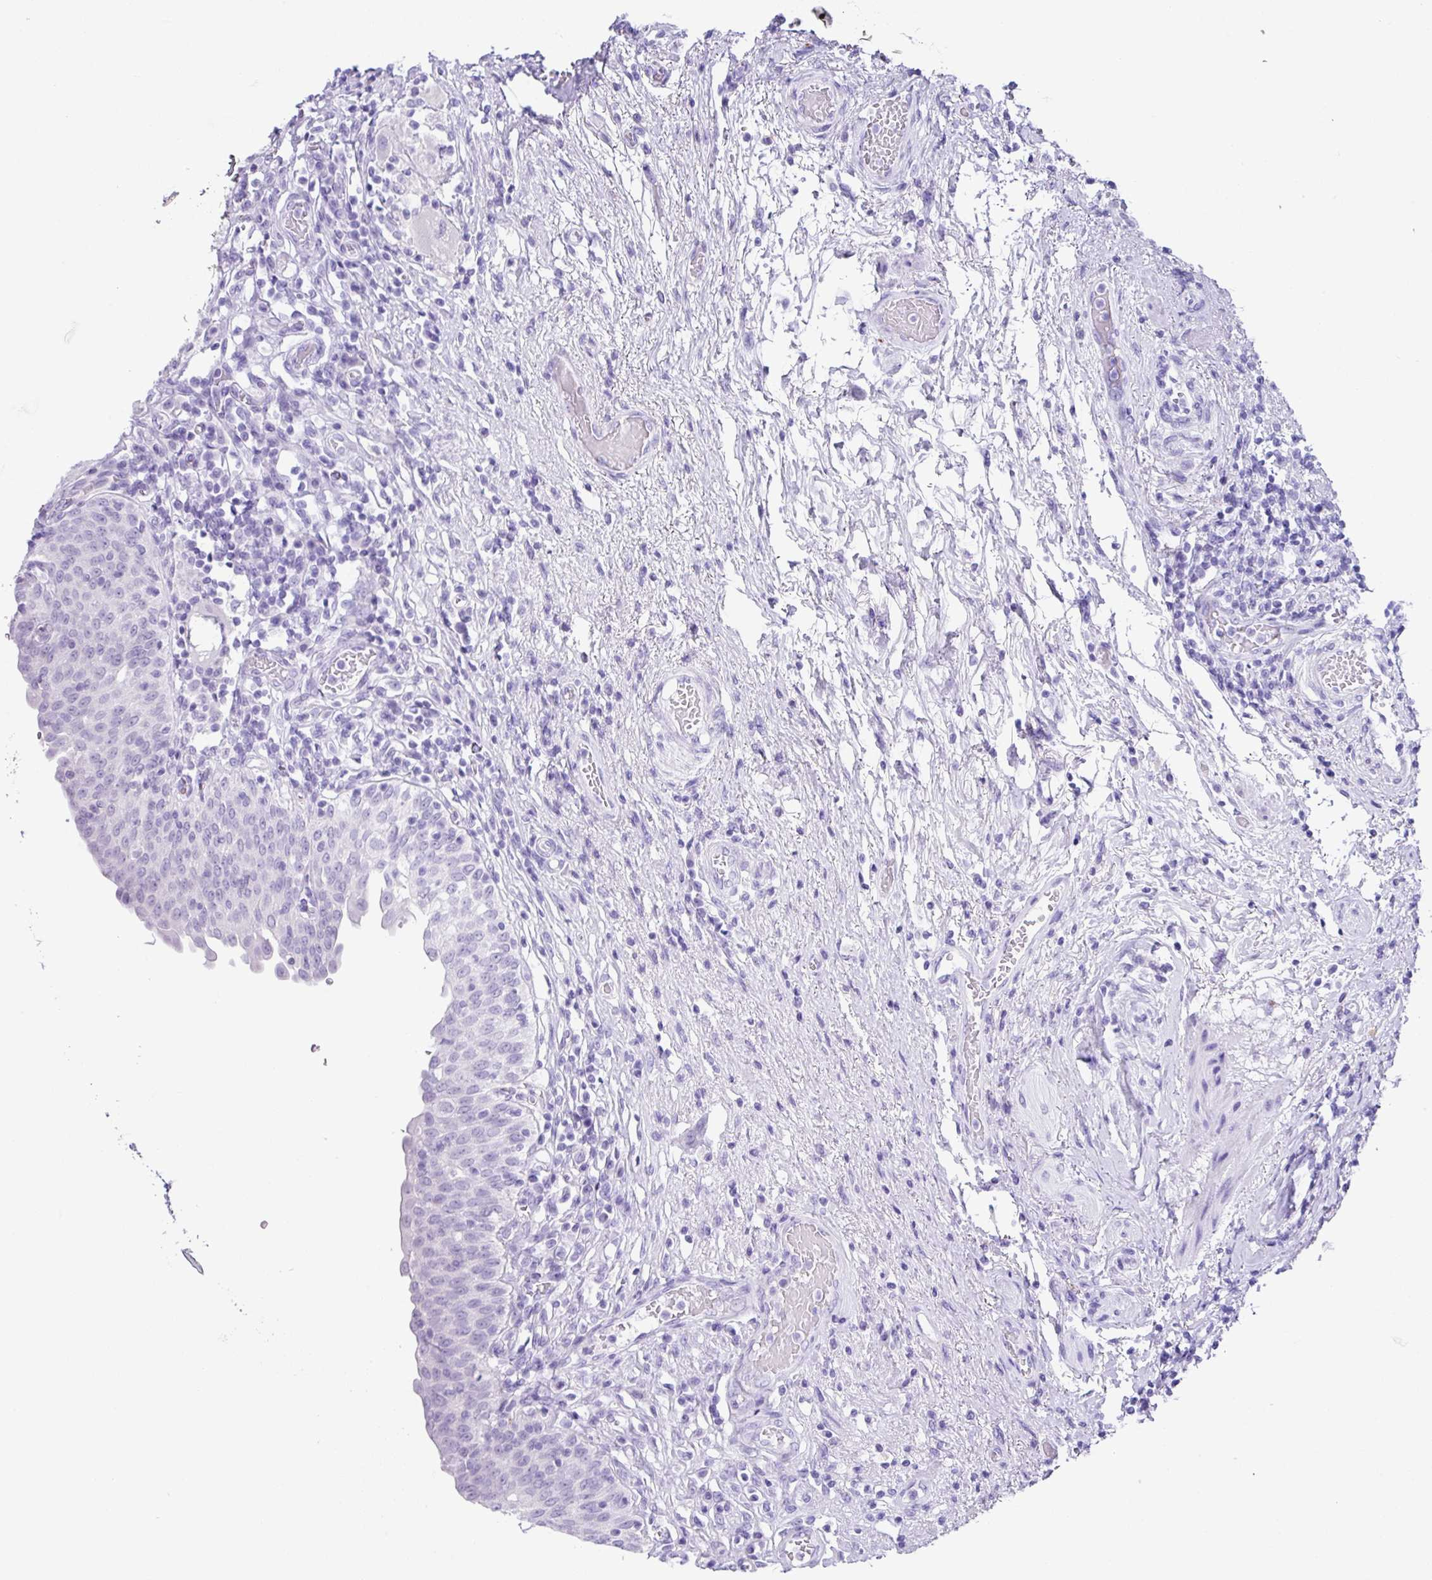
{"staining": {"intensity": "negative", "quantity": "none", "location": "none"}, "tissue": "urinary bladder", "cell_type": "Urothelial cells", "image_type": "normal", "snomed": [{"axis": "morphology", "description": "Normal tissue, NOS"}, {"axis": "topography", "description": "Urinary bladder"}], "caption": "The histopathology image shows no significant expression in urothelial cells of urinary bladder.", "gene": "ZG16", "patient": {"sex": "male", "age": 71}}